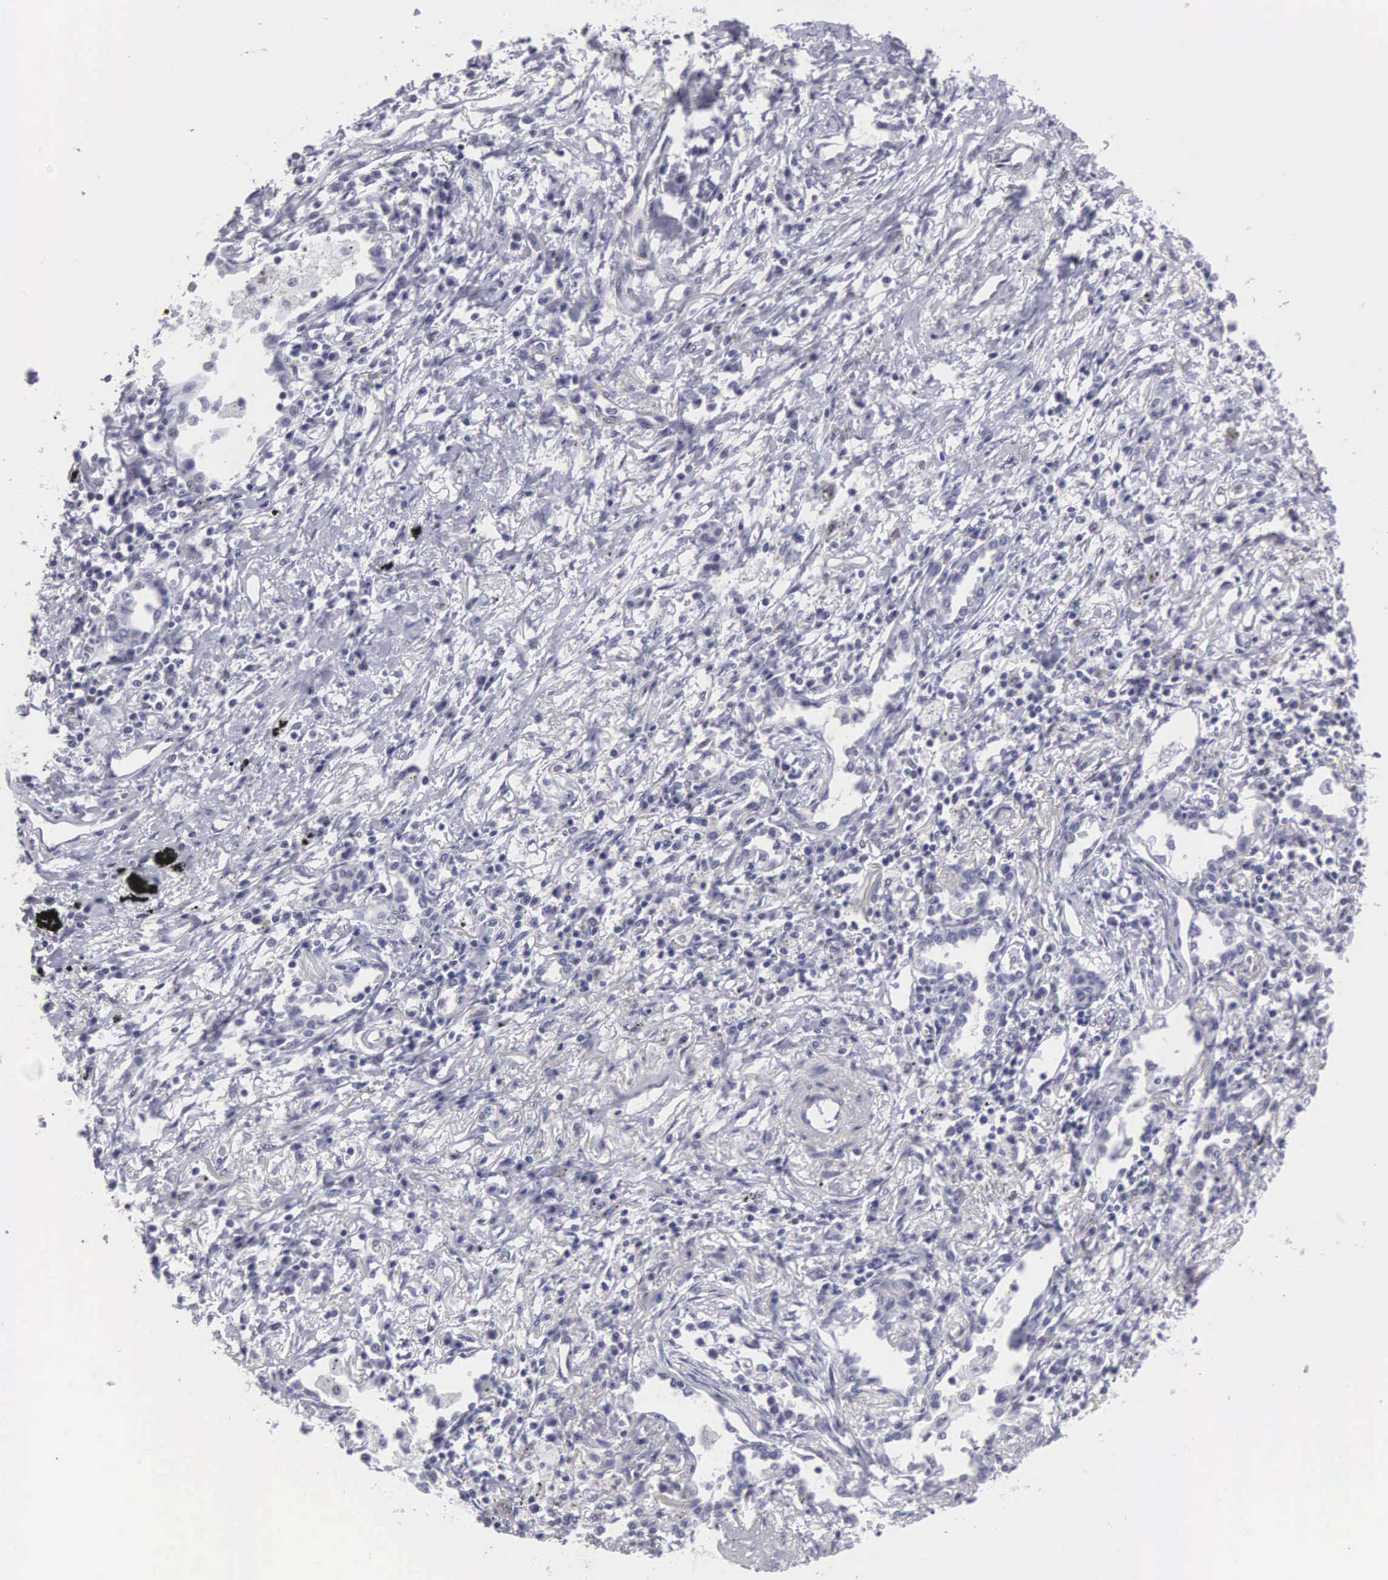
{"staining": {"intensity": "negative", "quantity": "none", "location": "none"}, "tissue": "lung cancer", "cell_type": "Tumor cells", "image_type": "cancer", "snomed": [{"axis": "morphology", "description": "Adenocarcinoma, NOS"}, {"axis": "topography", "description": "Lung"}], "caption": "The photomicrograph reveals no staining of tumor cells in adenocarcinoma (lung).", "gene": "ETV6", "patient": {"sex": "male", "age": 60}}